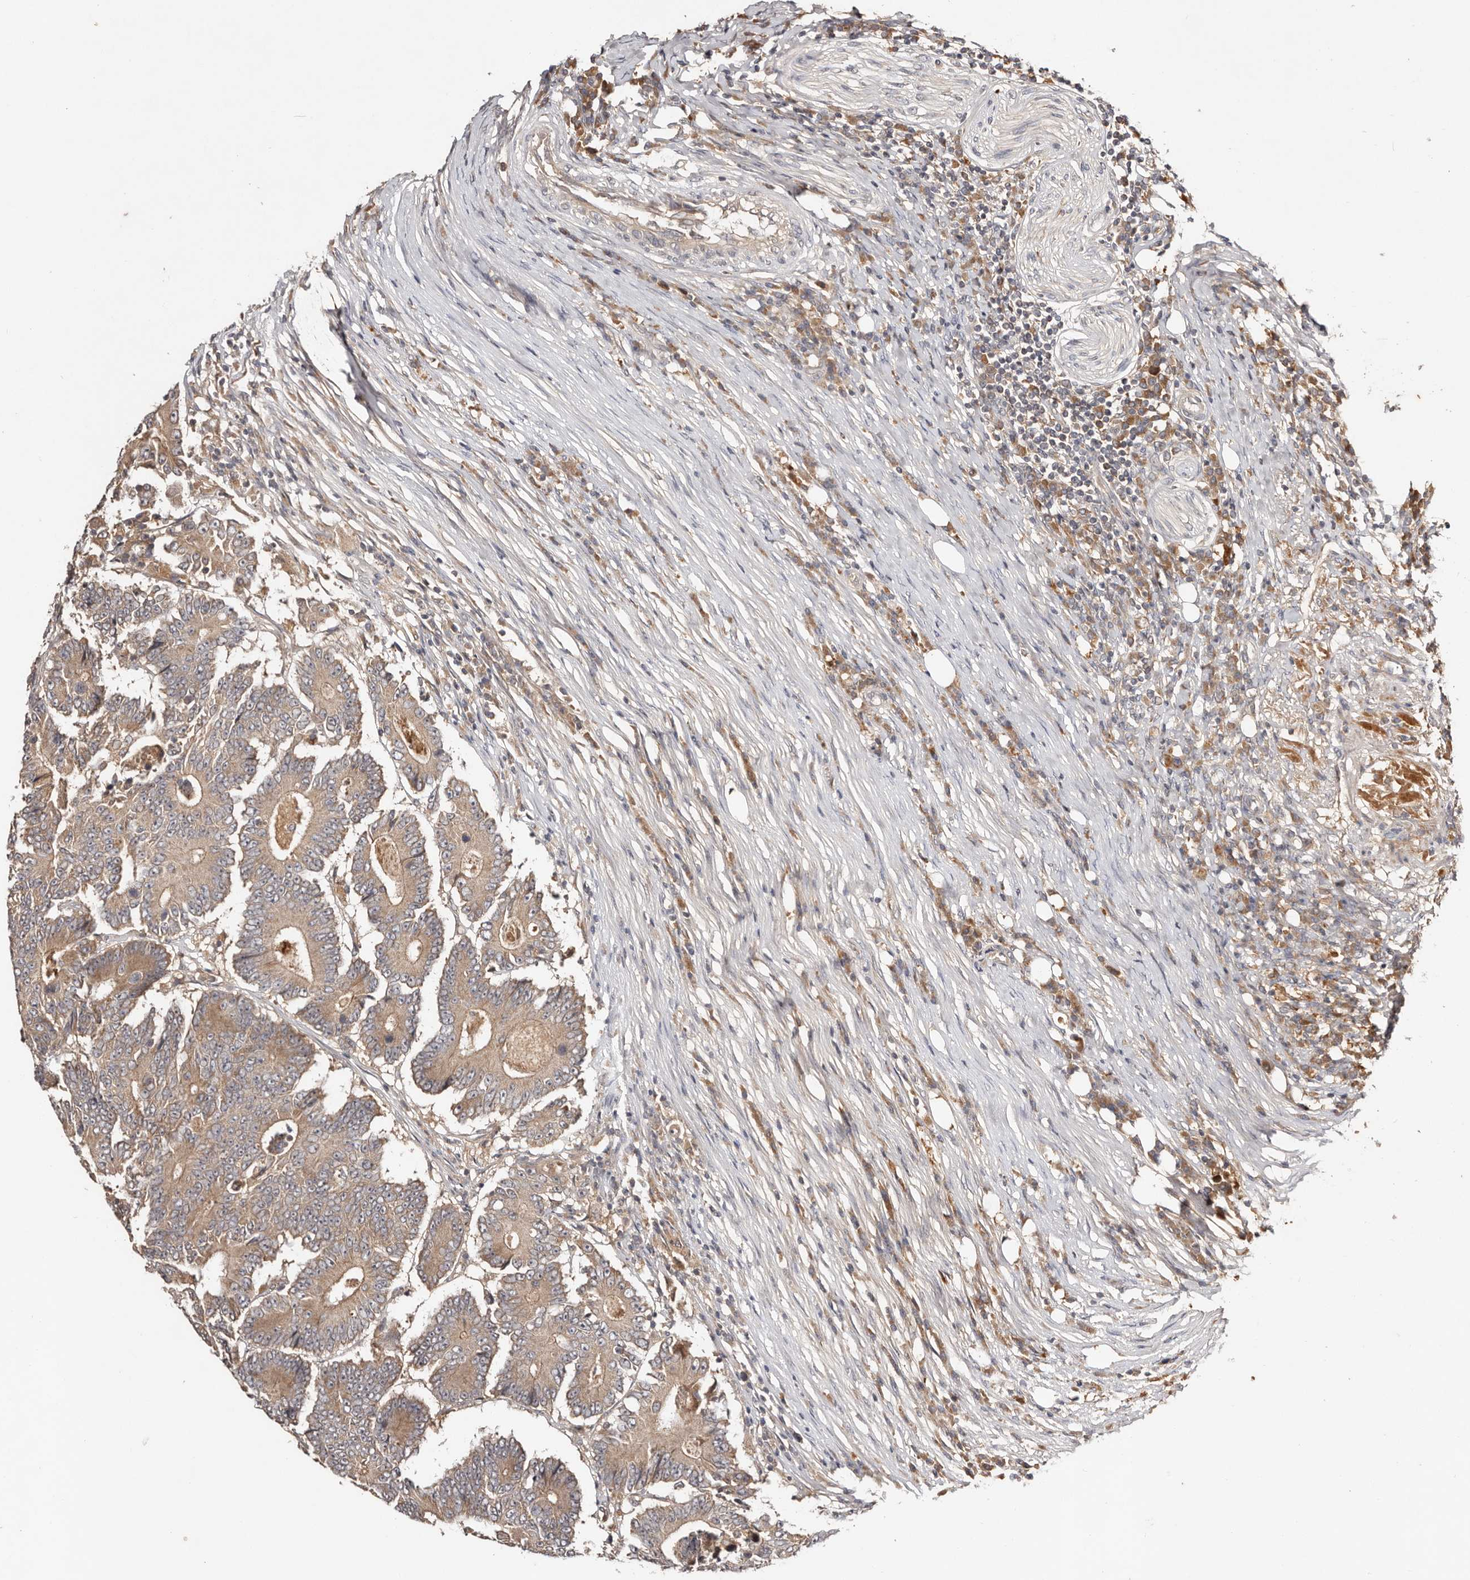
{"staining": {"intensity": "moderate", "quantity": ">75%", "location": "cytoplasmic/membranous"}, "tissue": "colorectal cancer", "cell_type": "Tumor cells", "image_type": "cancer", "snomed": [{"axis": "morphology", "description": "Adenocarcinoma, NOS"}, {"axis": "topography", "description": "Colon"}], "caption": "Immunohistochemical staining of human adenocarcinoma (colorectal) reveals medium levels of moderate cytoplasmic/membranous expression in about >75% of tumor cells. (DAB (3,3'-diaminobenzidine) = brown stain, brightfield microscopy at high magnification).", "gene": "PKIB", "patient": {"sex": "male", "age": 83}}